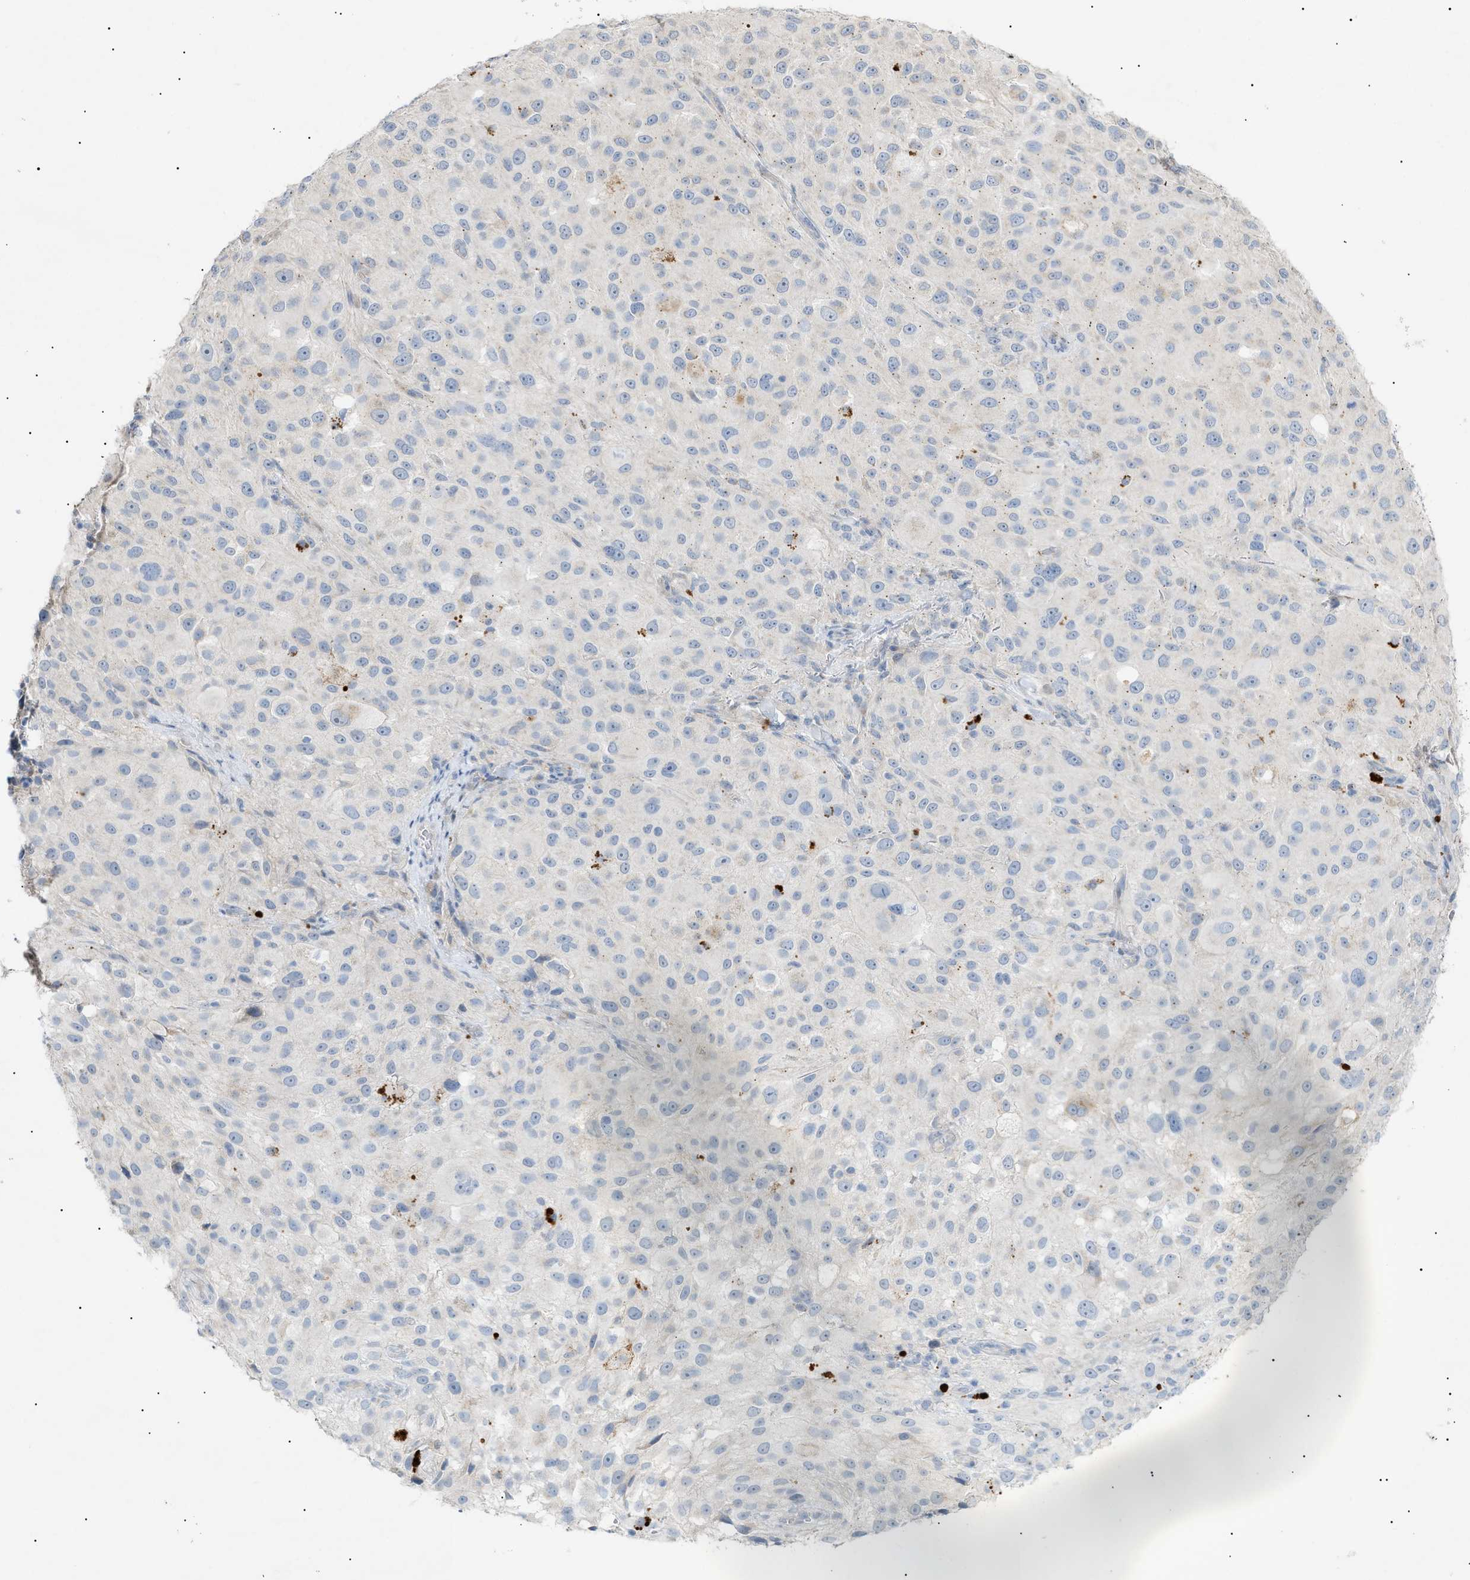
{"staining": {"intensity": "negative", "quantity": "none", "location": "none"}, "tissue": "melanoma", "cell_type": "Tumor cells", "image_type": "cancer", "snomed": [{"axis": "morphology", "description": "Necrosis, NOS"}, {"axis": "morphology", "description": "Malignant melanoma, NOS"}, {"axis": "topography", "description": "Skin"}], "caption": "Human melanoma stained for a protein using immunohistochemistry demonstrates no staining in tumor cells.", "gene": "SLC25A31", "patient": {"sex": "female", "age": 87}}